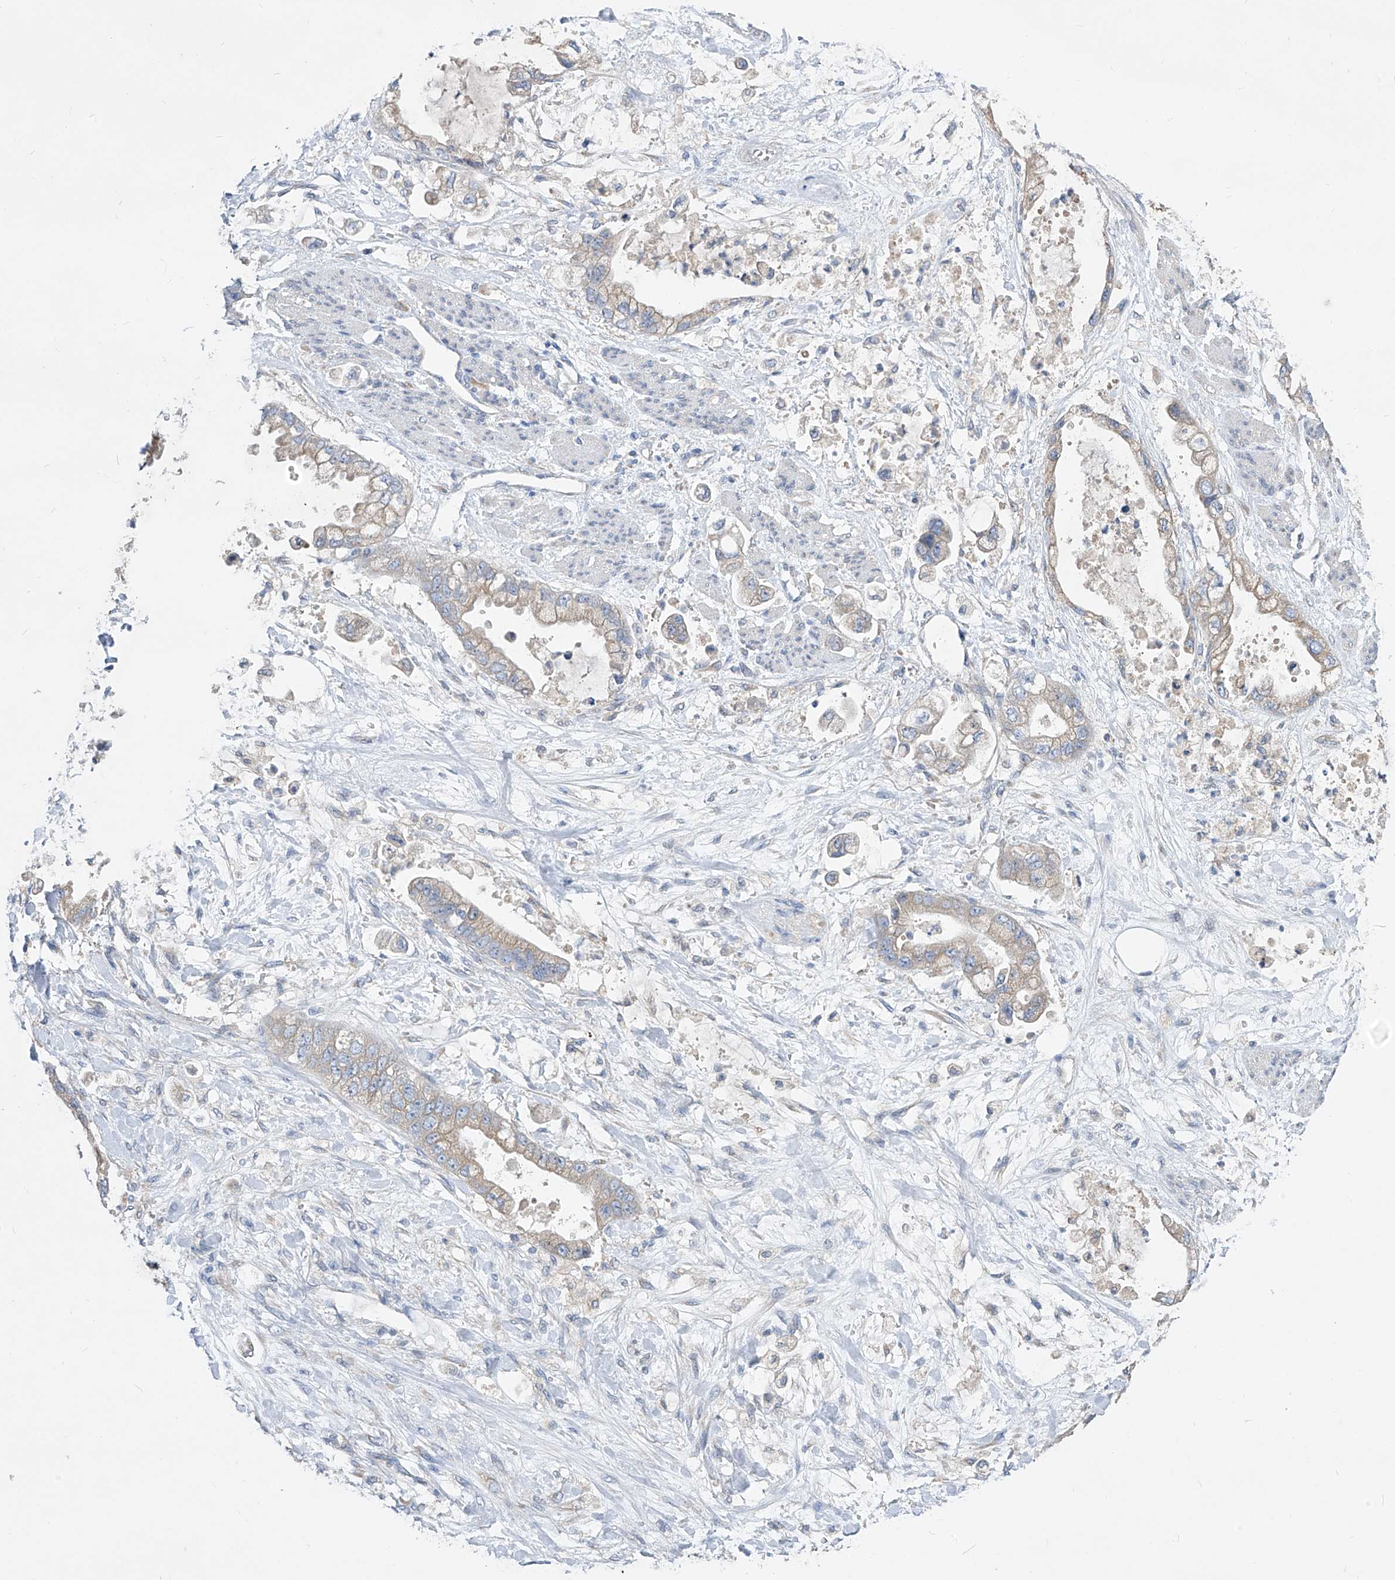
{"staining": {"intensity": "weak", "quantity": "<25%", "location": "cytoplasmic/membranous"}, "tissue": "stomach cancer", "cell_type": "Tumor cells", "image_type": "cancer", "snomed": [{"axis": "morphology", "description": "Adenocarcinoma, NOS"}, {"axis": "topography", "description": "Stomach"}], "caption": "Immunohistochemistry of human stomach adenocarcinoma displays no staining in tumor cells.", "gene": "UFL1", "patient": {"sex": "male", "age": 62}}